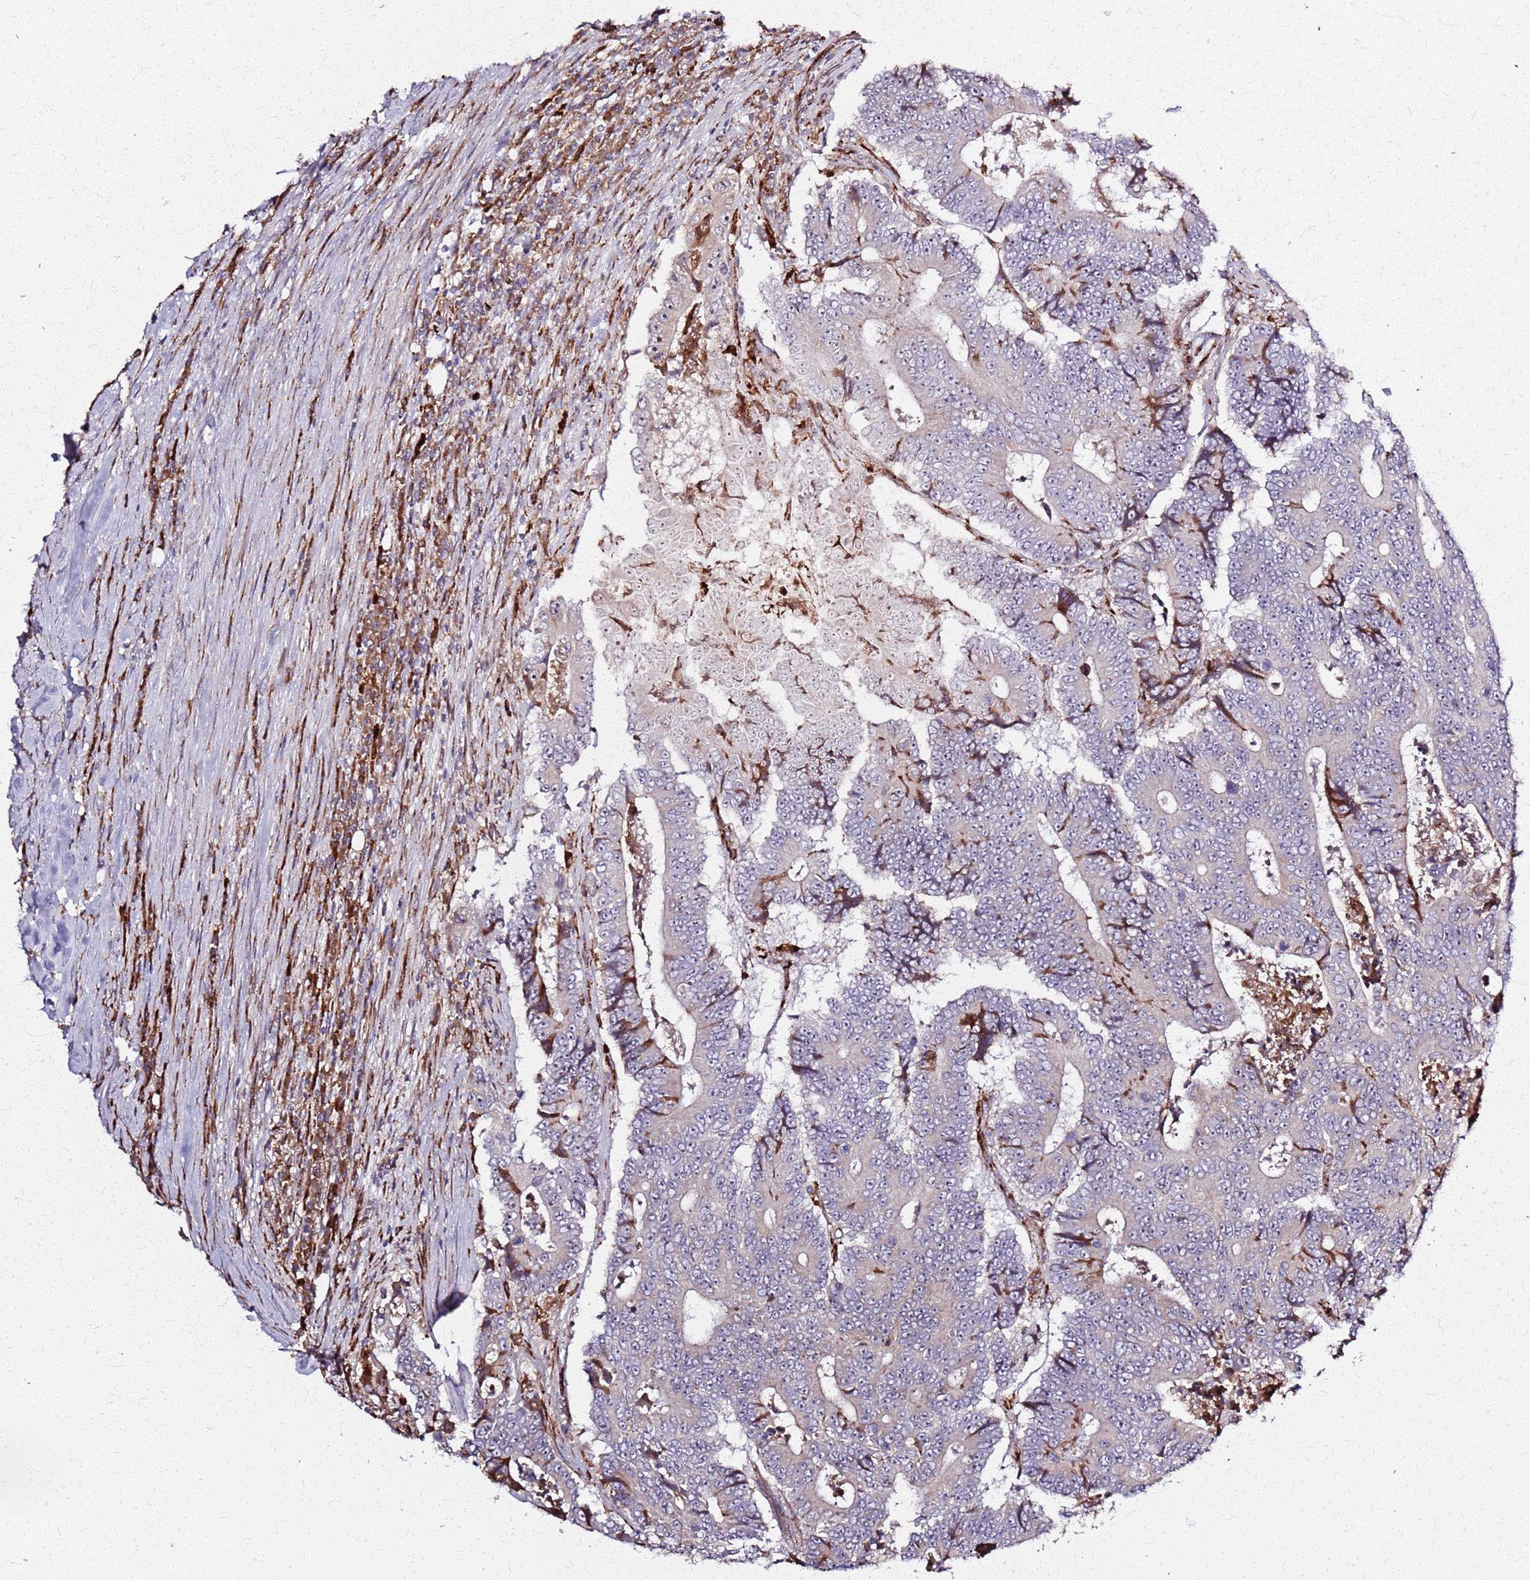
{"staining": {"intensity": "weak", "quantity": "<25%", "location": "nuclear"}, "tissue": "colorectal cancer", "cell_type": "Tumor cells", "image_type": "cancer", "snomed": [{"axis": "morphology", "description": "Adenocarcinoma, NOS"}, {"axis": "topography", "description": "Colon"}], "caption": "This is a image of immunohistochemistry (IHC) staining of colorectal cancer, which shows no positivity in tumor cells. Brightfield microscopy of immunohistochemistry stained with DAB (3,3'-diaminobenzidine) (brown) and hematoxylin (blue), captured at high magnification.", "gene": "KRI1", "patient": {"sex": "male", "age": 83}}